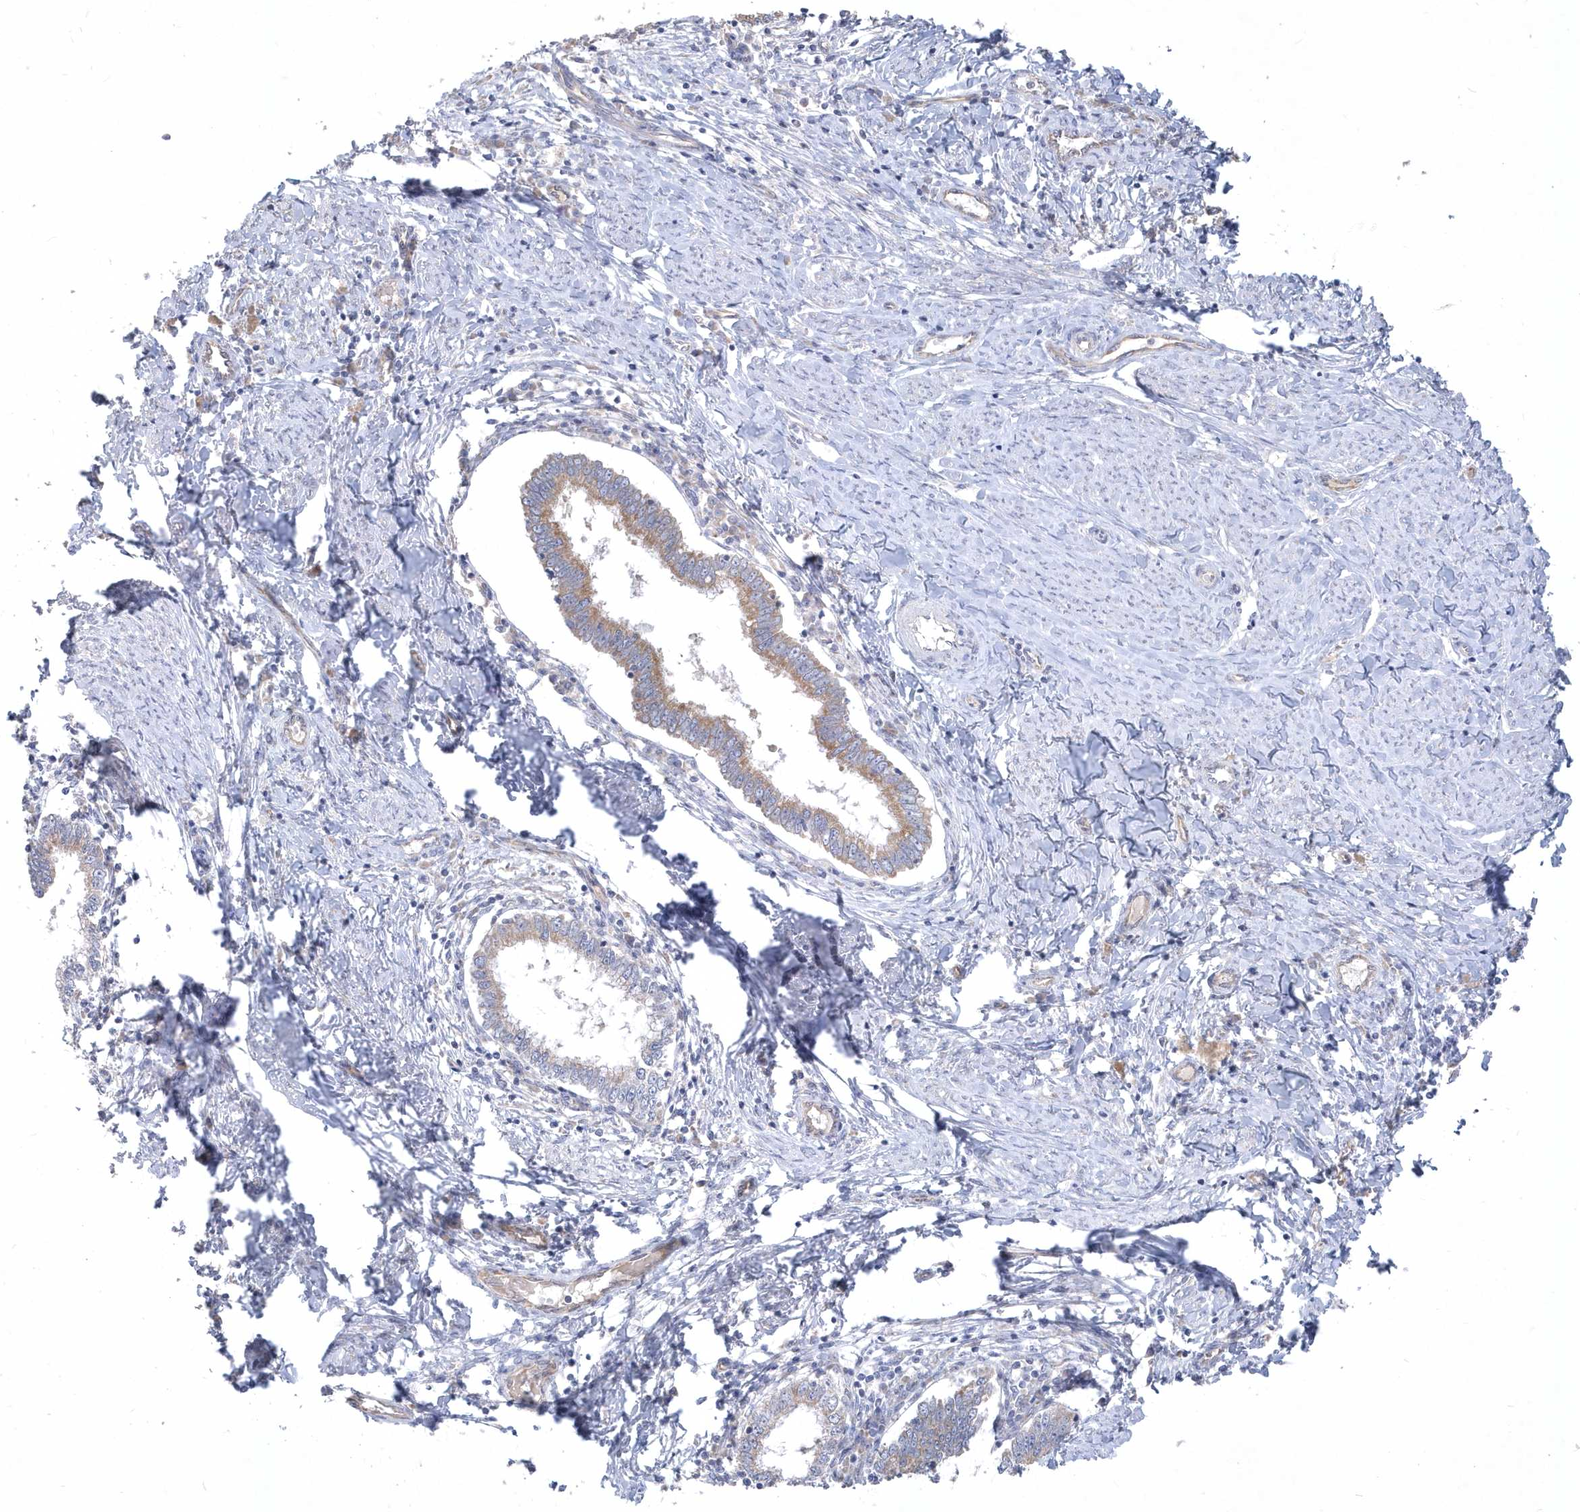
{"staining": {"intensity": "moderate", "quantity": "25%-75%", "location": "cytoplasmic/membranous"}, "tissue": "cervical cancer", "cell_type": "Tumor cells", "image_type": "cancer", "snomed": [{"axis": "morphology", "description": "Adenocarcinoma, NOS"}, {"axis": "topography", "description": "Cervix"}], "caption": "An immunohistochemistry (IHC) histopathology image of tumor tissue is shown. Protein staining in brown labels moderate cytoplasmic/membranous positivity in cervical cancer (adenocarcinoma) within tumor cells.", "gene": "DGAT1", "patient": {"sex": "female", "age": 36}}